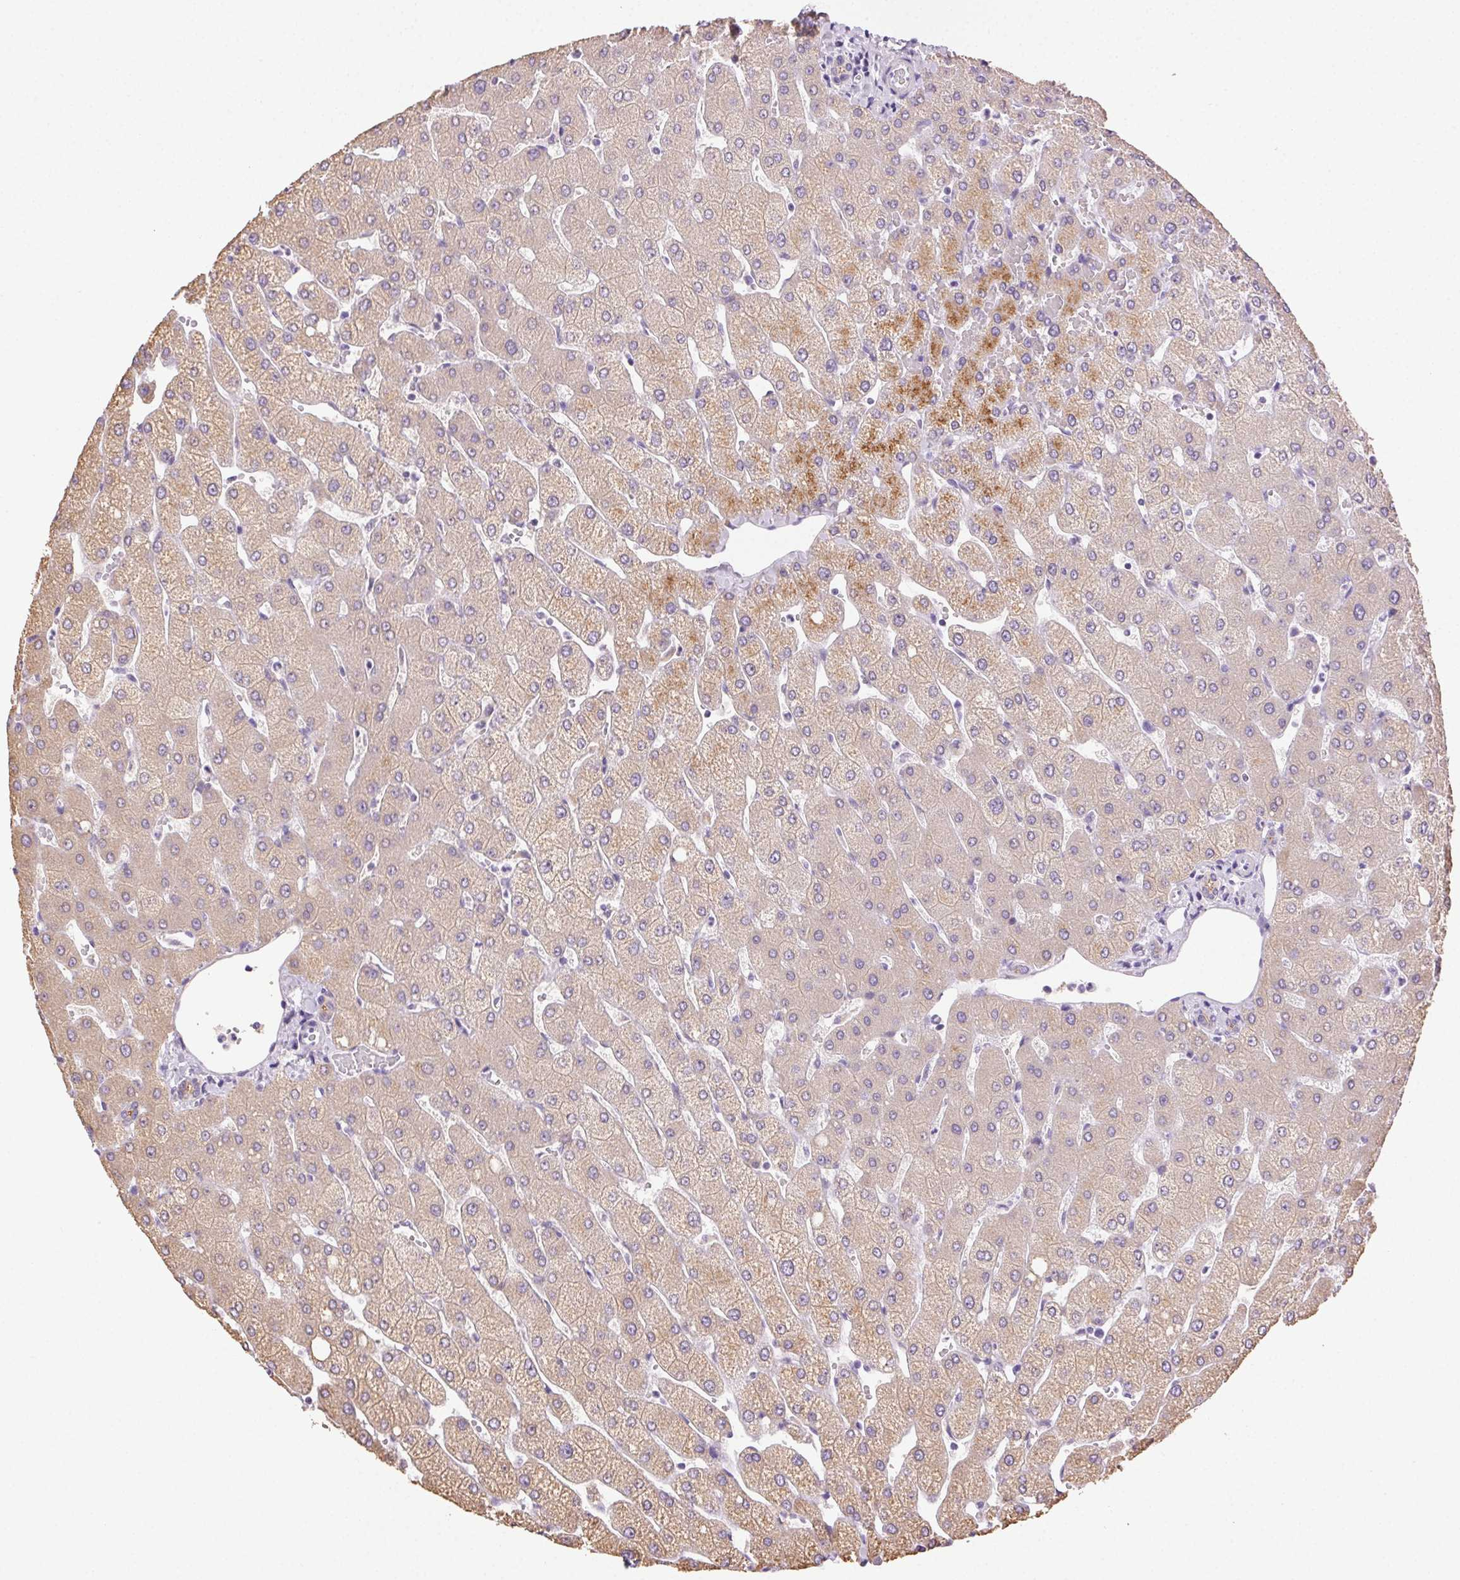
{"staining": {"intensity": "weak", "quantity": "<25%", "location": "cytoplasmic/membranous"}, "tissue": "liver", "cell_type": "Cholangiocytes", "image_type": "normal", "snomed": [{"axis": "morphology", "description": "Normal tissue, NOS"}, {"axis": "topography", "description": "Liver"}], "caption": "A histopathology image of liver stained for a protein shows no brown staining in cholangiocytes.", "gene": "CLDN10", "patient": {"sex": "female", "age": 54}}